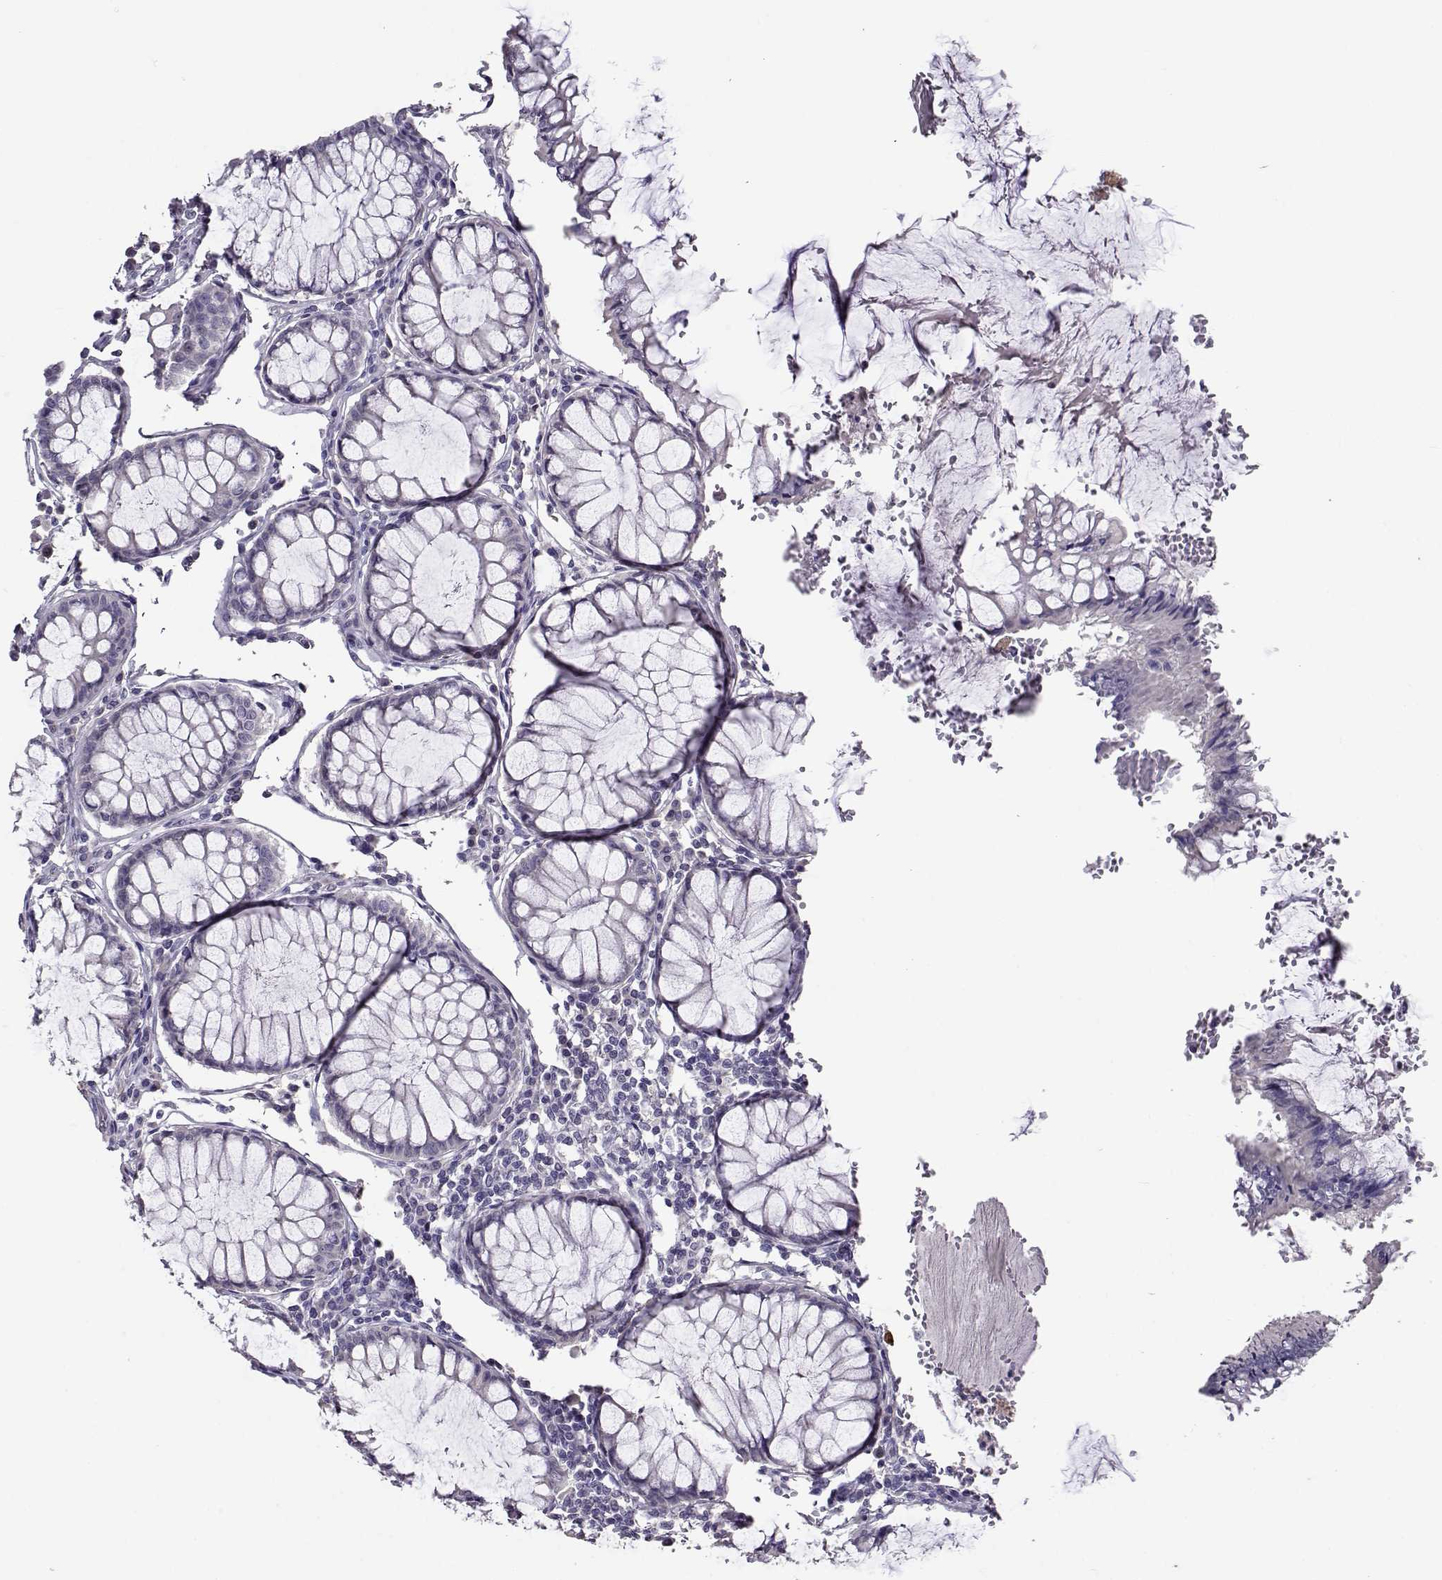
{"staining": {"intensity": "negative", "quantity": "none", "location": "none"}, "tissue": "colorectal cancer", "cell_type": "Tumor cells", "image_type": "cancer", "snomed": [{"axis": "morphology", "description": "Adenocarcinoma, NOS"}, {"axis": "topography", "description": "Colon"}], "caption": "Immunohistochemical staining of human colorectal cancer reveals no significant expression in tumor cells.", "gene": "RHOXF2", "patient": {"sex": "female", "age": 70}}